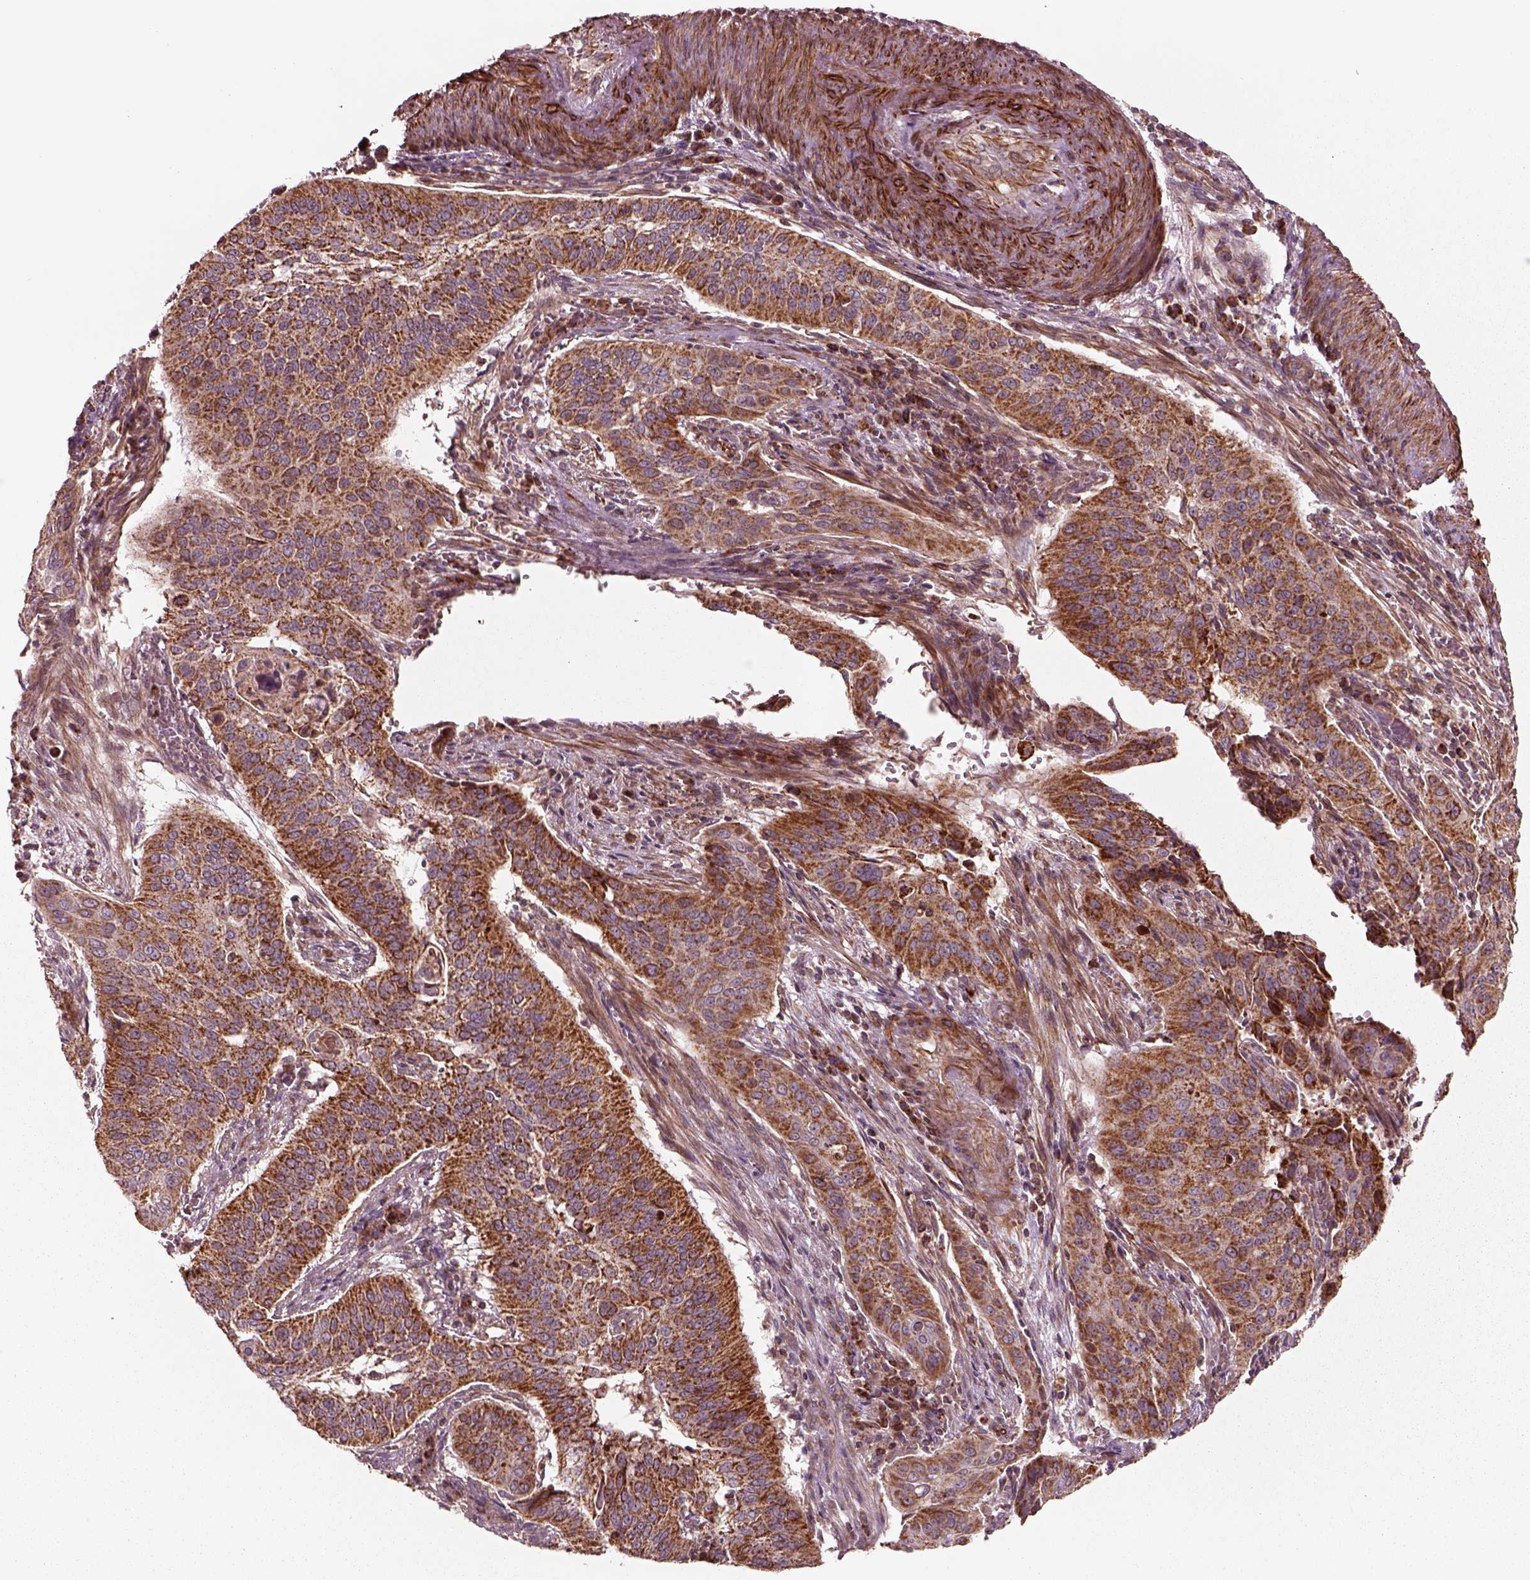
{"staining": {"intensity": "moderate", "quantity": ">75%", "location": "cytoplasmic/membranous"}, "tissue": "cervical cancer", "cell_type": "Tumor cells", "image_type": "cancer", "snomed": [{"axis": "morphology", "description": "Squamous cell carcinoma, NOS"}, {"axis": "topography", "description": "Cervix"}], "caption": "Immunohistochemical staining of human cervical cancer shows medium levels of moderate cytoplasmic/membranous protein positivity in about >75% of tumor cells.", "gene": "SLC25A5", "patient": {"sex": "female", "age": 39}}